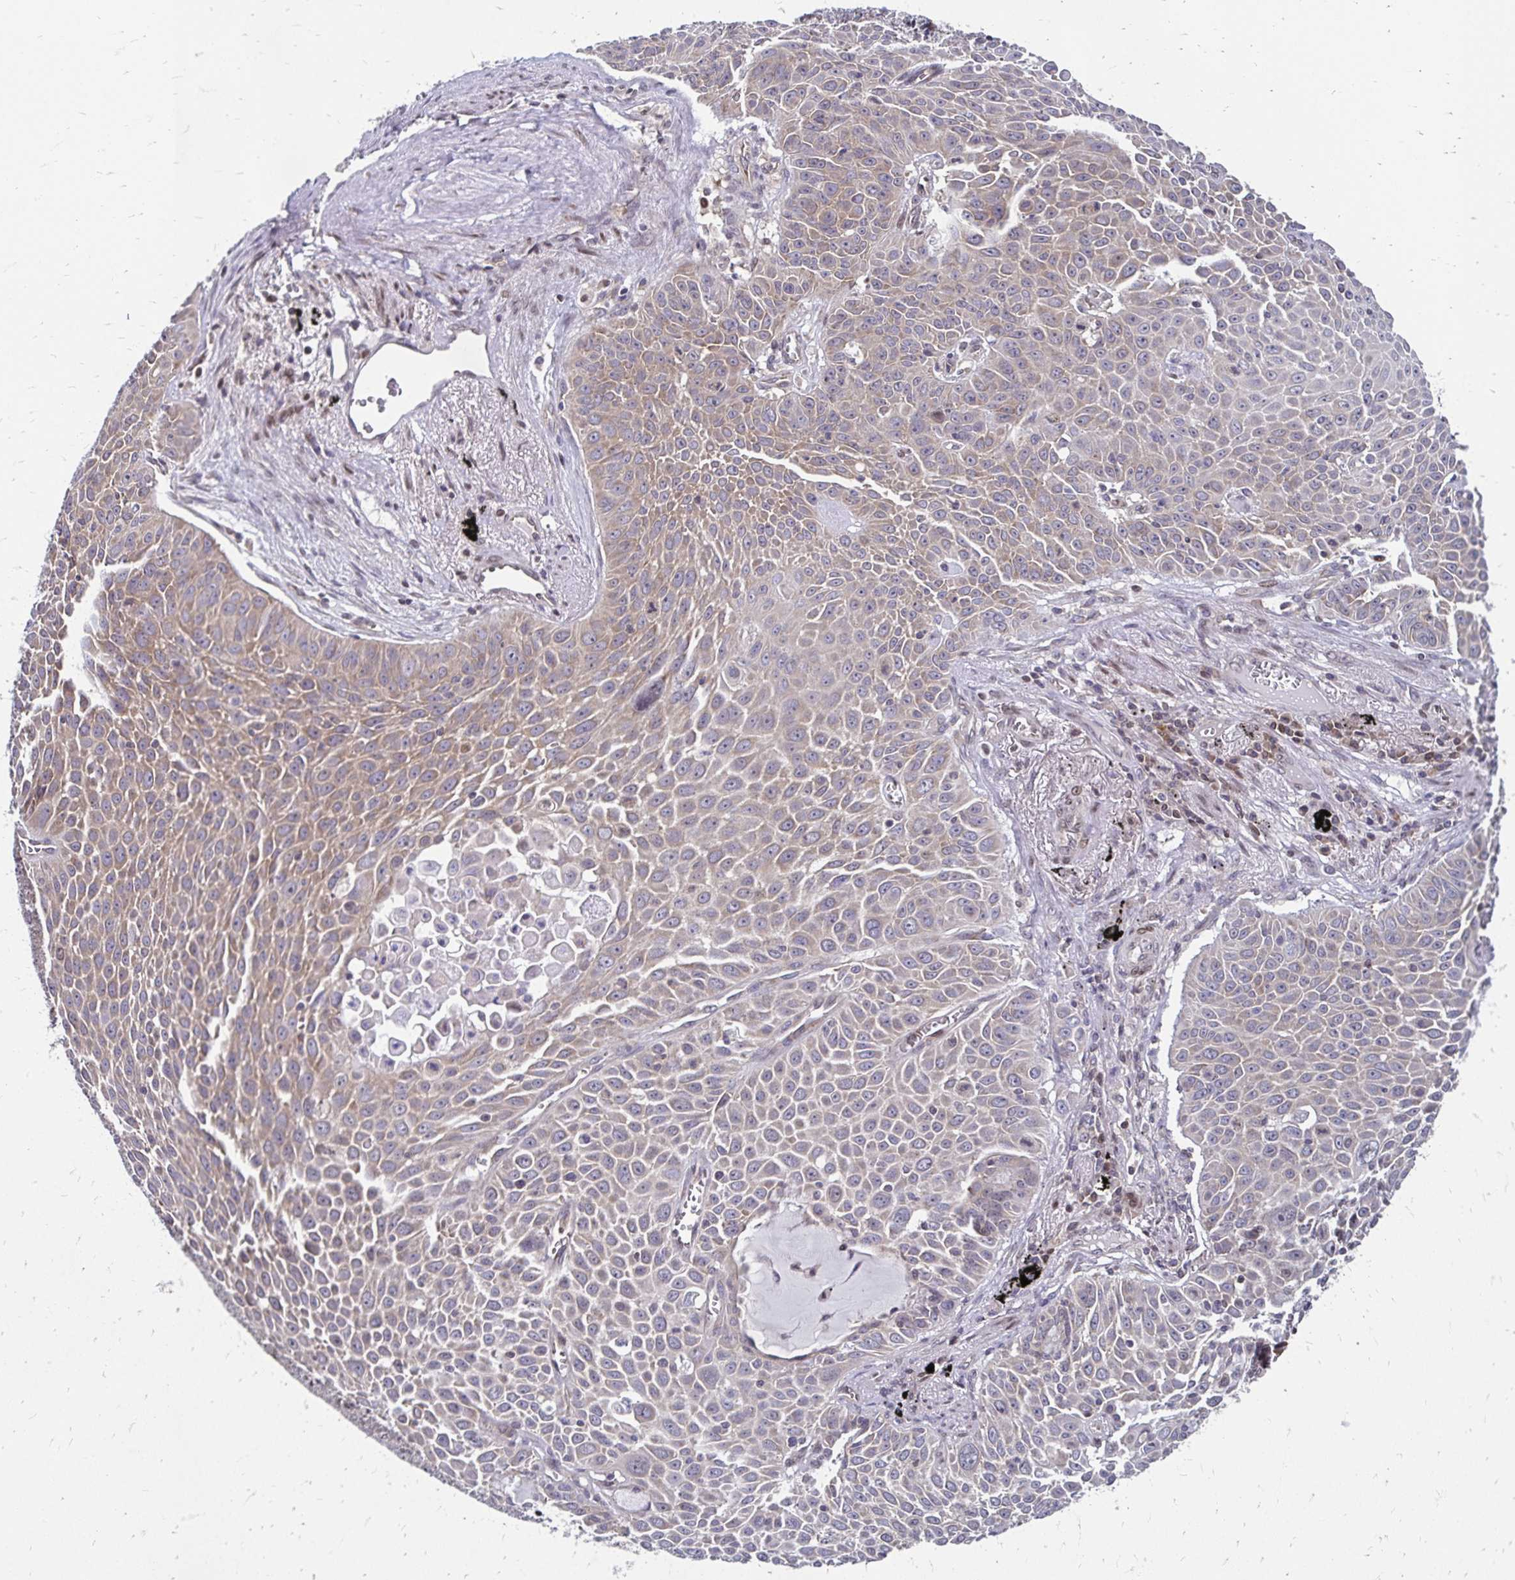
{"staining": {"intensity": "weak", "quantity": "25%-75%", "location": "cytoplasmic/membranous"}, "tissue": "lung cancer", "cell_type": "Tumor cells", "image_type": "cancer", "snomed": [{"axis": "morphology", "description": "Squamous cell carcinoma, NOS"}, {"axis": "morphology", "description": "Squamous cell carcinoma, metastatic, NOS"}, {"axis": "topography", "description": "Lymph node"}, {"axis": "topography", "description": "Lung"}], "caption": "The photomicrograph shows staining of lung cancer, revealing weak cytoplasmic/membranous protein expression (brown color) within tumor cells.", "gene": "CBX7", "patient": {"sex": "female", "age": 62}}